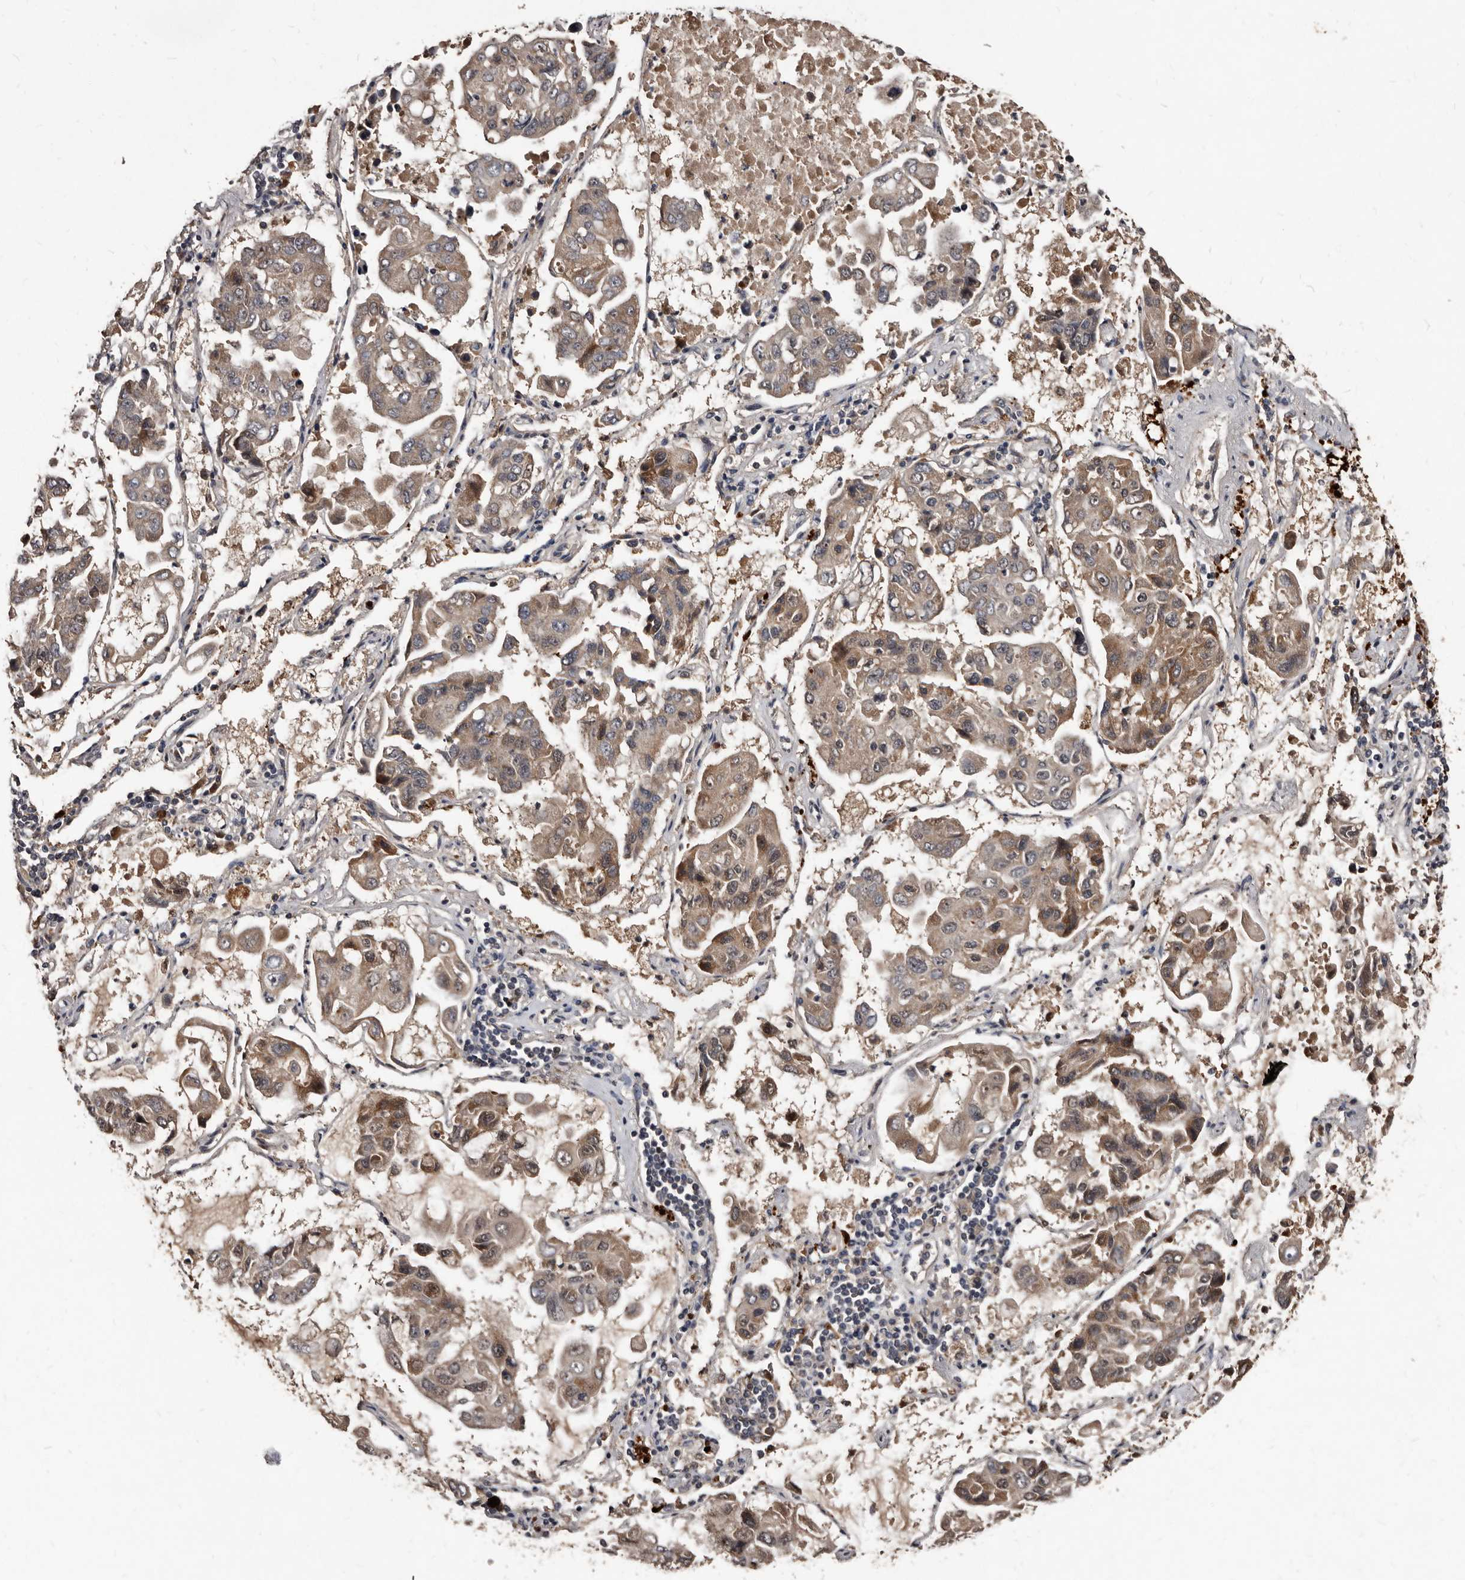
{"staining": {"intensity": "weak", "quantity": ">75%", "location": "cytoplasmic/membranous"}, "tissue": "lung cancer", "cell_type": "Tumor cells", "image_type": "cancer", "snomed": [{"axis": "morphology", "description": "Adenocarcinoma, NOS"}, {"axis": "topography", "description": "Lung"}], "caption": "Protein analysis of lung cancer tissue shows weak cytoplasmic/membranous staining in approximately >75% of tumor cells. (Brightfield microscopy of DAB IHC at high magnification).", "gene": "PMVK", "patient": {"sex": "male", "age": 64}}